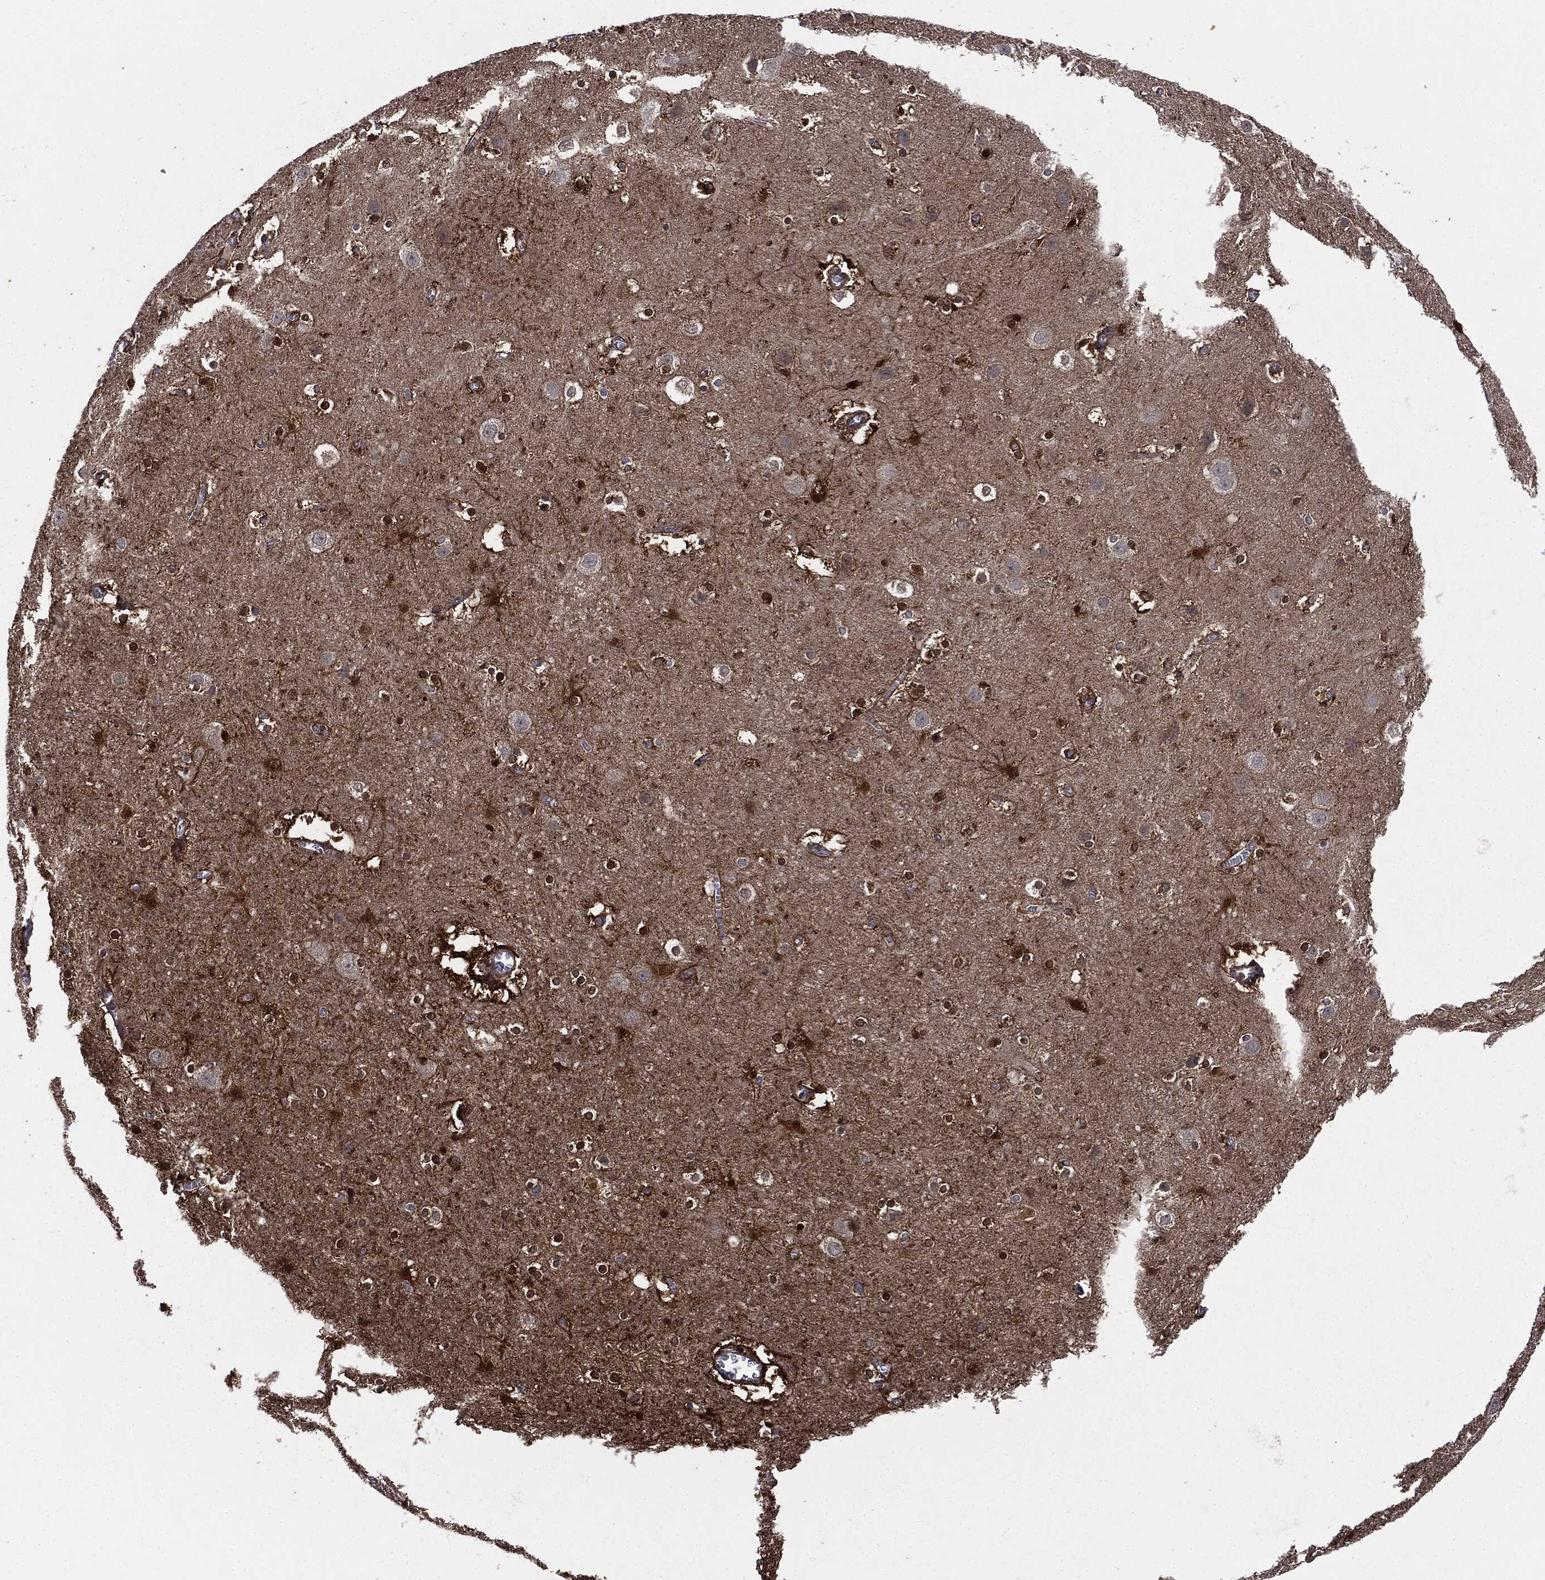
{"staining": {"intensity": "strong", "quantity": ">75%", "location": "cytoplasmic/membranous"}, "tissue": "cerebral cortex", "cell_type": "Endothelial cells", "image_type": "normal", "snomed": [{"axis": "morphology", "description": "Normal tissue, NOS"}, {"axis": "topography", "description": "Cerebral cortex"}], "caption": "The histopathology image reveals a brown stain indicating the presence of a protein in the cytoplasmic/membranous of endothelial cells in cerebral cortex. (DAB (3,3'-diaminobenzidine) IHC with brightfield microscopy, high magnification).", "gene": "PLOD3", "patient": {"sex": "male", "age": 59}}